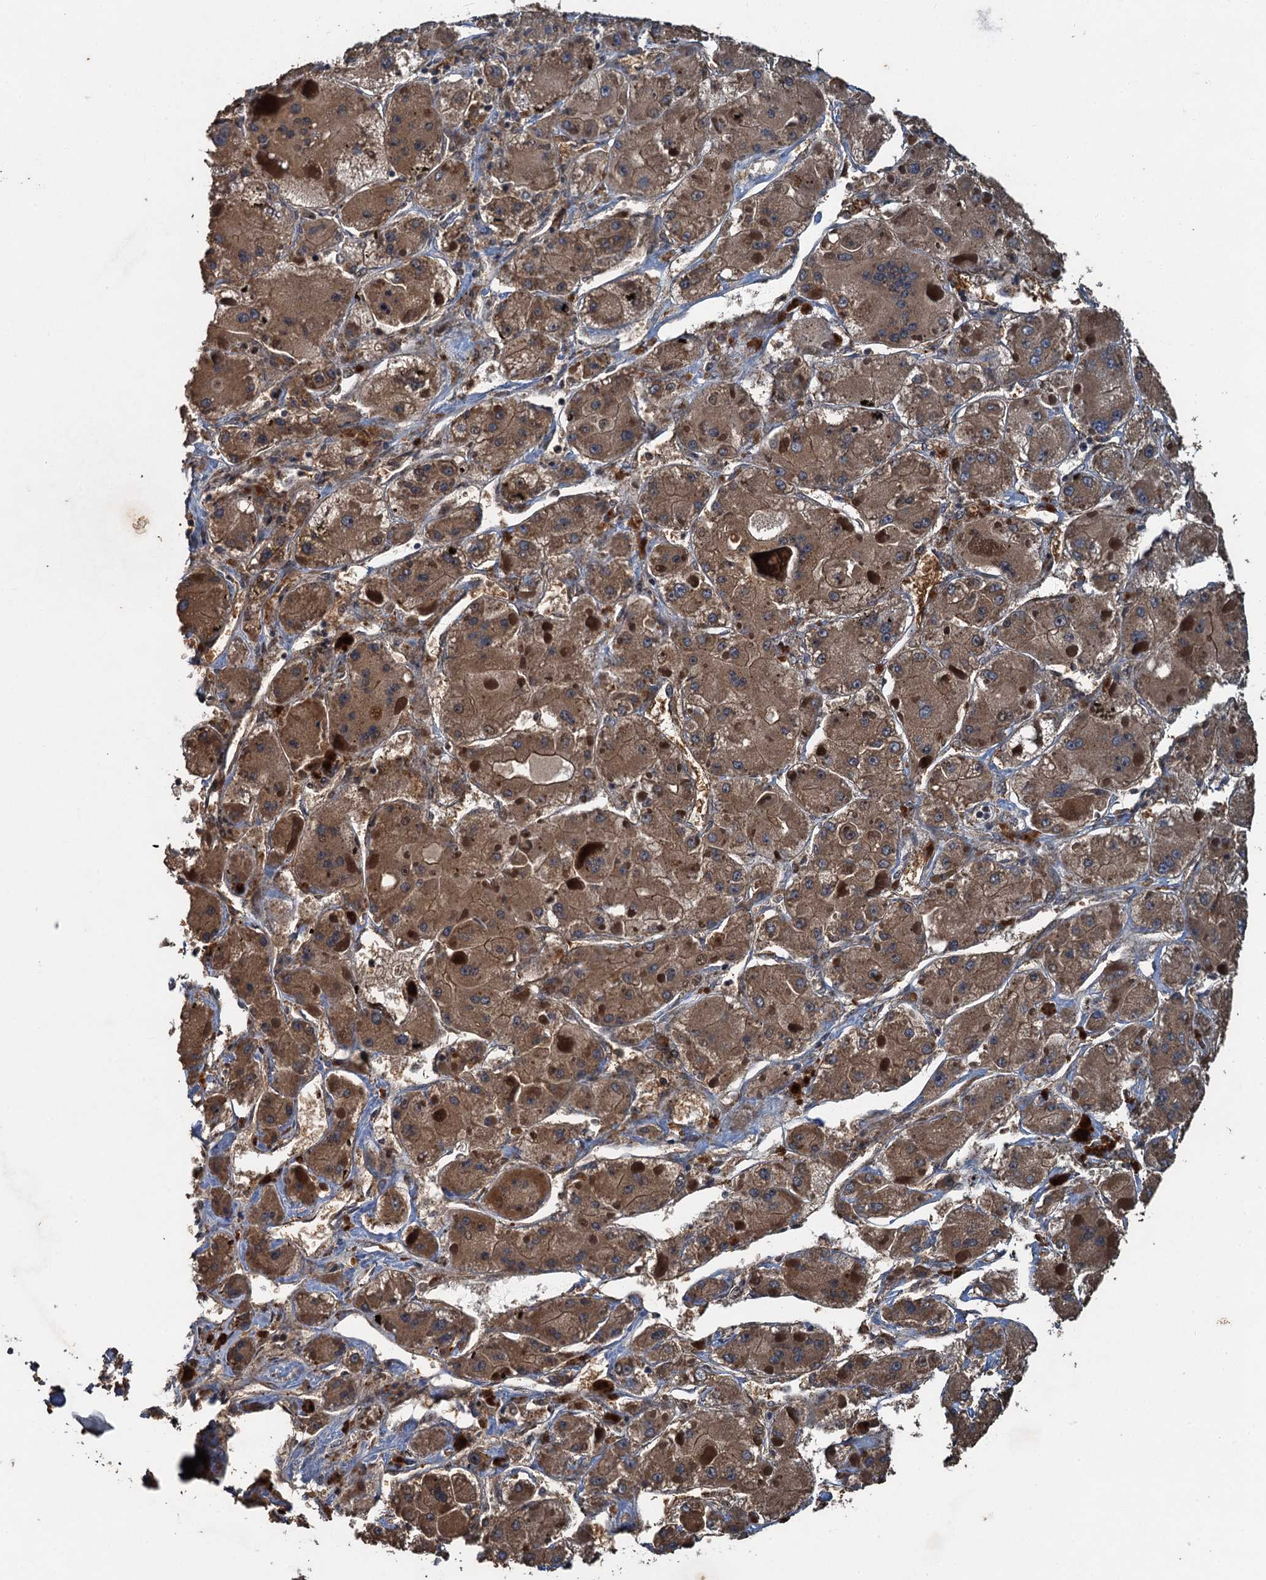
{"staining": {"intensity": "moderate", "quantity": ">75%", "location": "cytoplasmic/membranous"}, "tissue": "liver cancer", "cell_type": "Tumor cells", "image_type": "cancer", "snomed": [{"axis": "morphology", "description": "Carcinoma, Hepatocellular, NOS"}, {"axis": "topography", "description": "Liver"}], "caption": "Liver cancer (hepatocellular carcinoma) stained with a protein marker exhibits moderate staining in tumor cells.", "gene": "SNX32", "patient": {"sex": "female", "age": 73}}